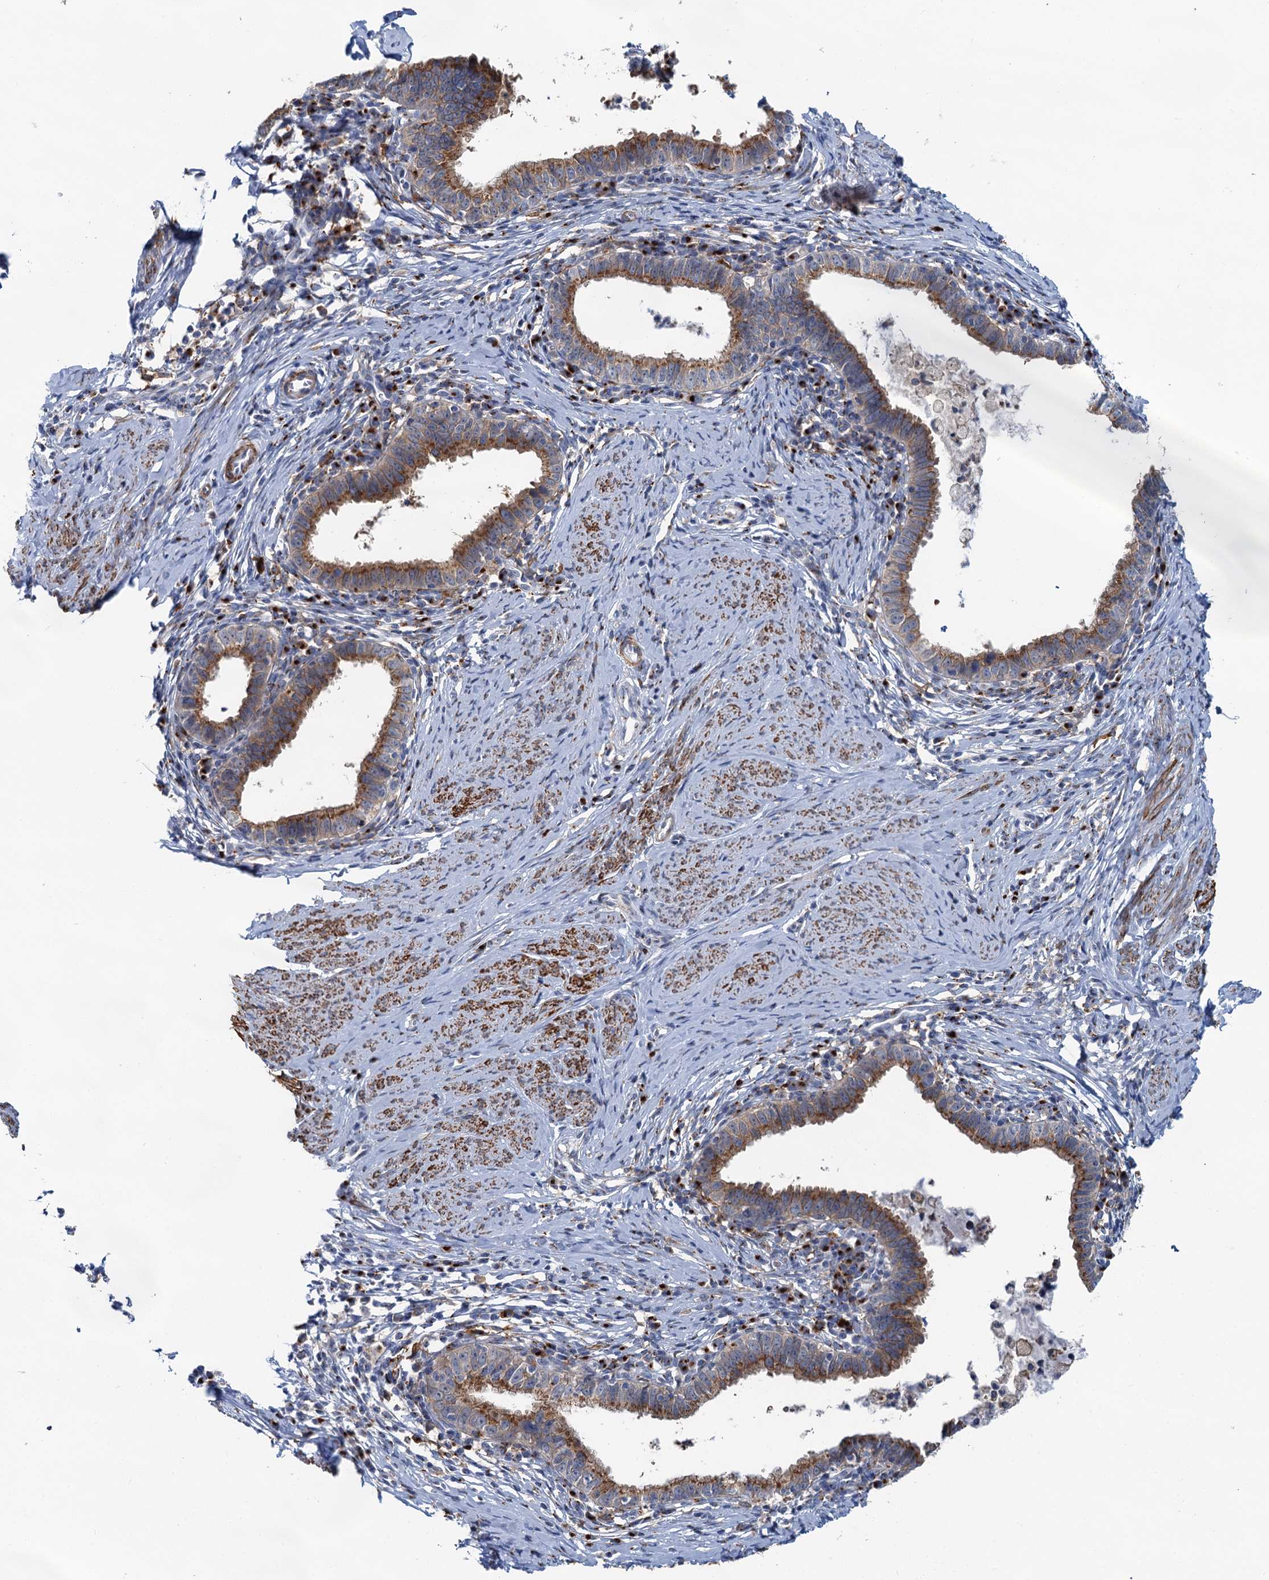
{"staining": {"intensity": "moderate", "quantity": ">75%", "location": "cytoplasmic/membranous"}, "tissue": "cervical cancer", "cell_type": "Tumor cells", "image_type": "cancer", "snomed": [{"axis": "morphology", "description": "Adenocarcinoma, NOS"}, {"axis": "topography", "description": "Cervix"}], "caption": "A brown stain highlights moderate cytoplasmic/membranous positivity of a protein in cervical adenocarcinoma tumor cells.", "gene": "BET1L", "patient": {"sex": "female", "age": 36}}